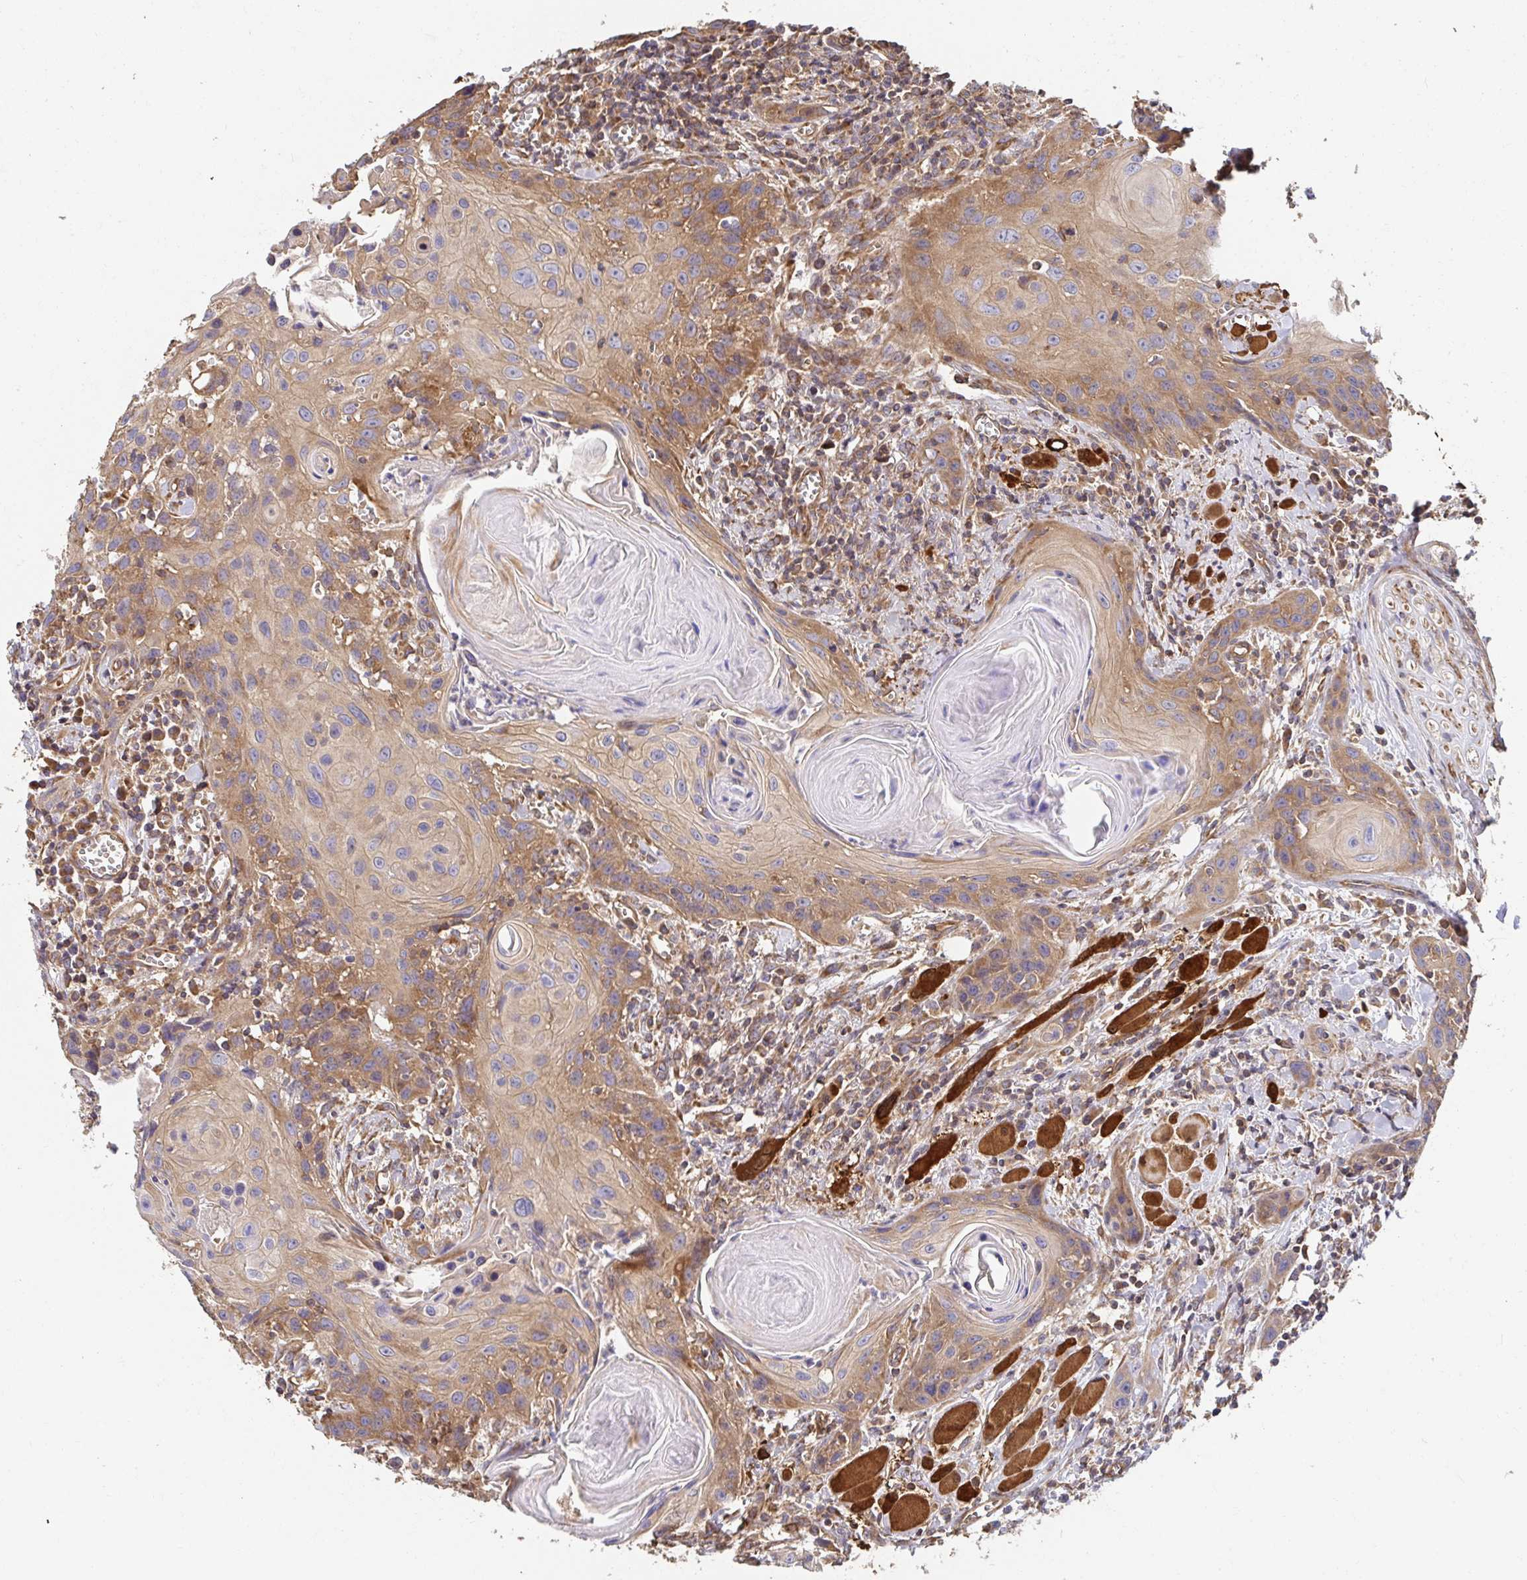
{"staining": {"intensity": "moderate", "quantity": "25%-75%", "location": "cytoplasmic/membranous"}, "tissue": "head and neck cancer", "cell_type": "Tumor cells", "image_type": "cancer", "snomed": [{"axis": "morphology", "description": "Squamous cell carcinoma, NOS"}, {"axis": "topography", "description": "Oral tissue"}, {"axis": "topography", "description": "Head-Neck"}], "caption": "High-magnification brightfield microscopy of head and neck cancer (squamous cell carcinoma) stained with DAB (brown) and counterstained with hematoxylin (blue). tumor cells exhibit moderate cytoplasmic/membranous positivity is identified in approximately25%-75% of cells. (brown staining indicates protein expression, while blue staining denotes nuclei).", "gene": "APBB1", "patient": {"sex": "male", "age": 58}}